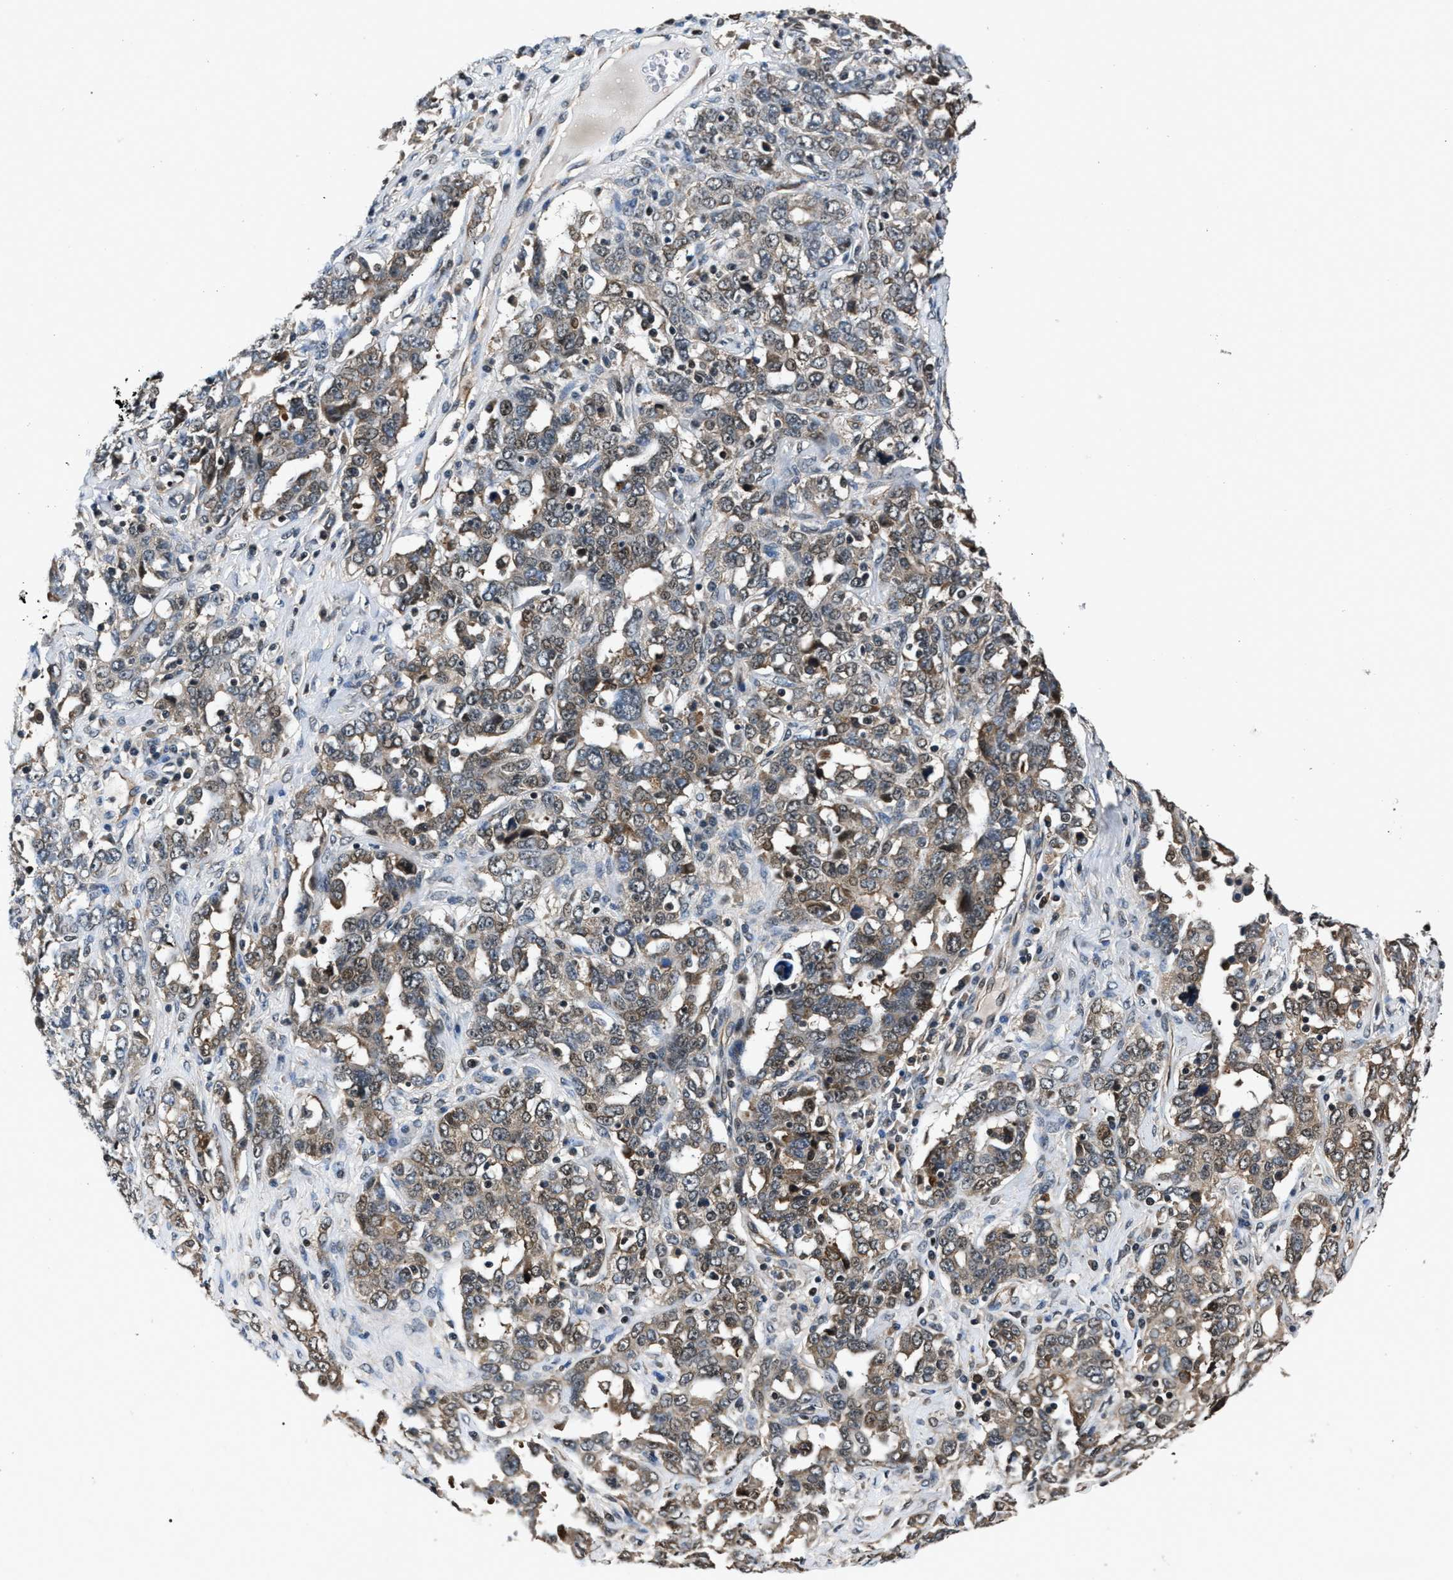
{"staining": {"intensity": "weak", "quantity": "25%-75%", "location": "cytoplasmic/membranous"}, "tissue": "ovarian cancer", "cell_type": "Tumor cells", "image_type": "cancer", "snomed": [{"axis": "morphology", "description": "Carcinoma, endometroid"}, {"axis": "topography", "description": "Ovary"}], "caption": "Brown immunohistochemical staining in human ovarian endometroid carcinoma exhibits weak cytoplasmic/membranous staining in approximately 25%-75% of tumor cells.", "gene": "RBM33", "patient": {"sex": "female", "age": 62}}